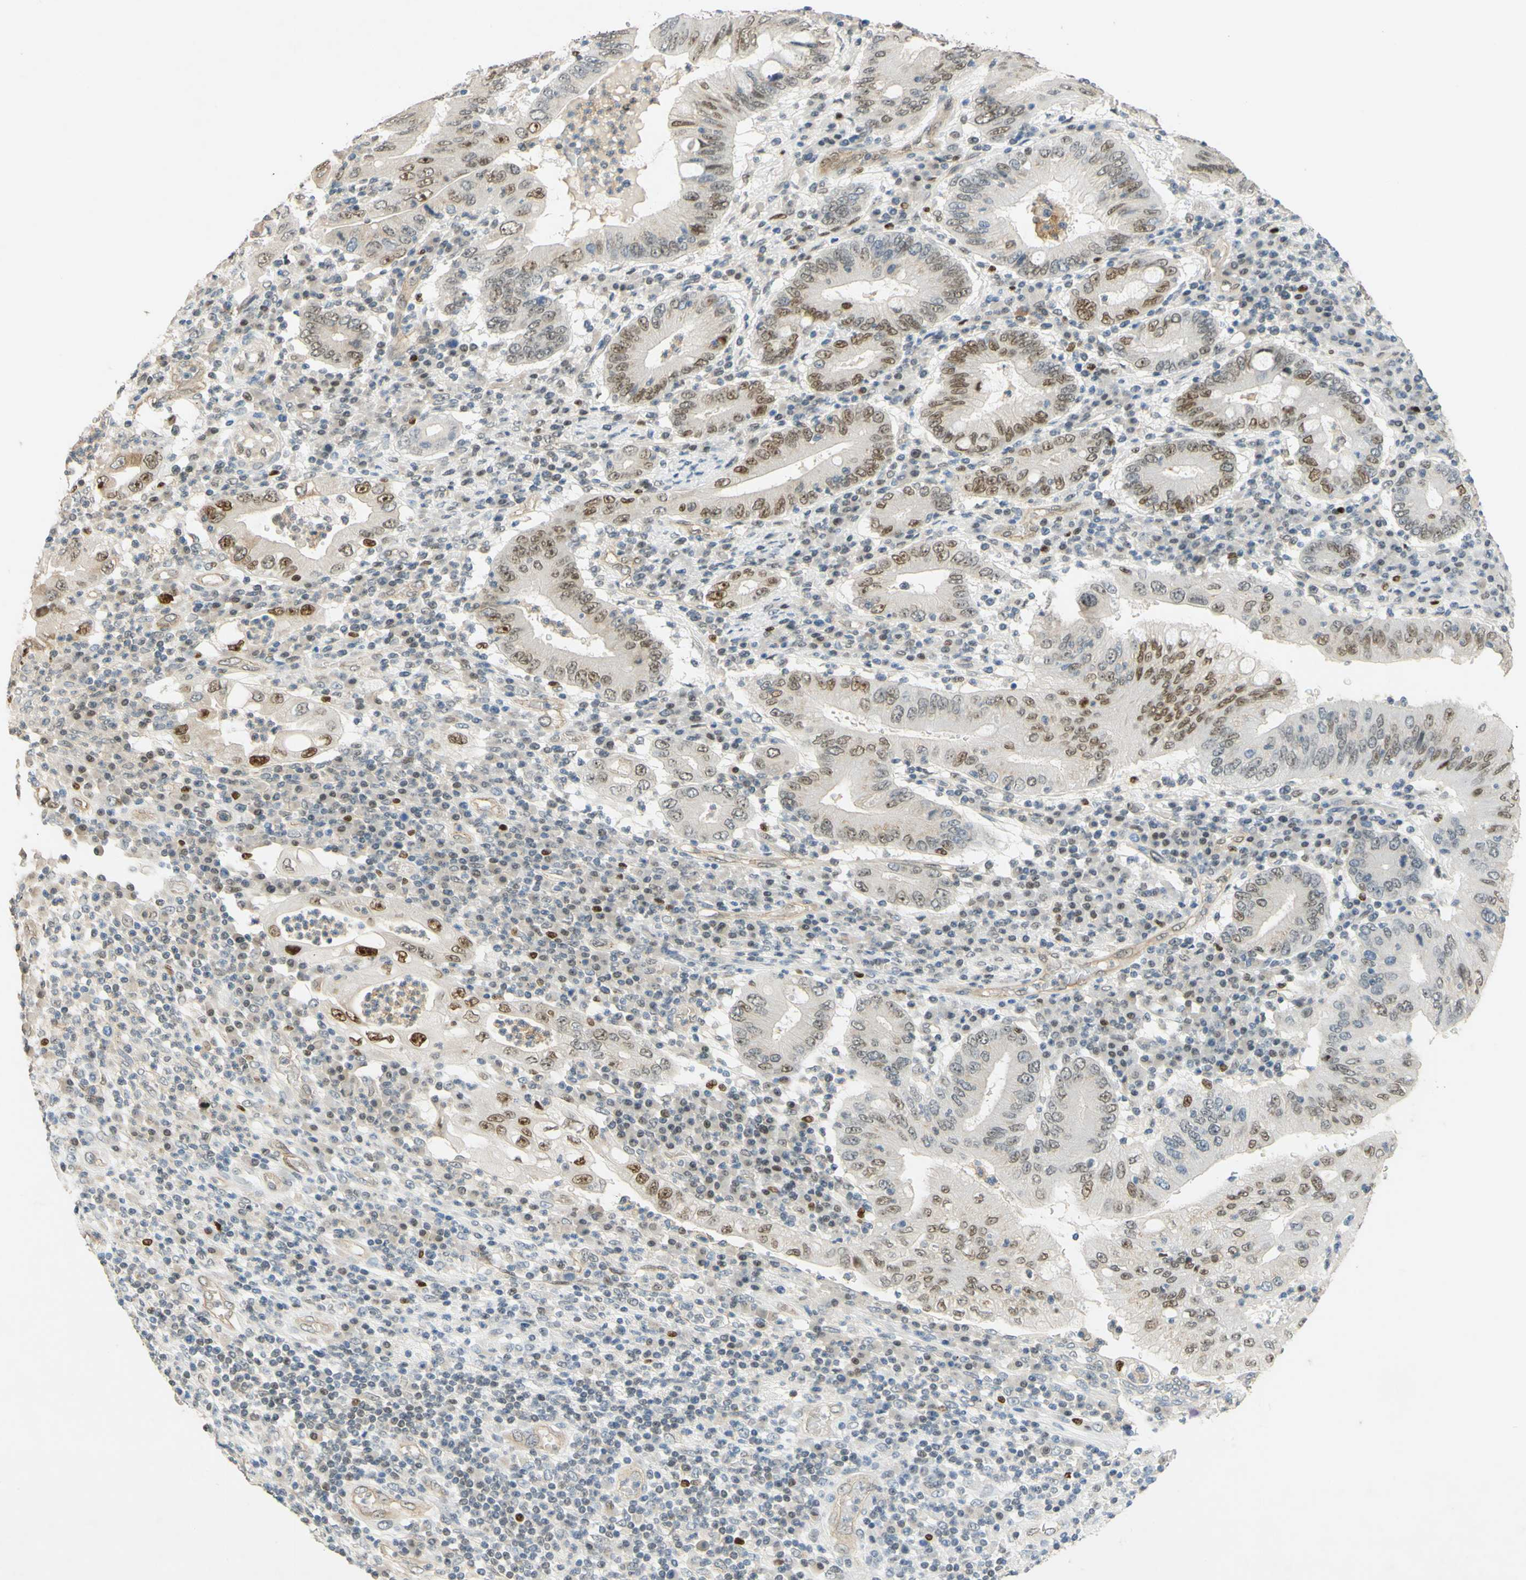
{"staining": {"intensity": "moderate", "quantity": "25%-75%", "location": "nuclear"}, "tissue": "stomach cancer", "cell_type": "Tumor cells", "image_type": "cancer", "snomed": [{"axis": "morphology", "description": "Normal tissue, NOS"}, {"axis": "morphology", "description": "Adenocarcinoma, NOS"}, {"axis": "topography", "description": "Esophagus"}, {"axis": "topography", "description": "Stomach, upper"}, {"axis": "topography", "description": "Peripheral nerve tissue"}], "caption": "Stomach cancer (adenocarcinoma) stained for a protein (brown) exhibits moderate nuclear positive expression in about 25%-75% of tumor cells.", "gene": "POLB", "patient": {"sex": "male", "age": 62}}